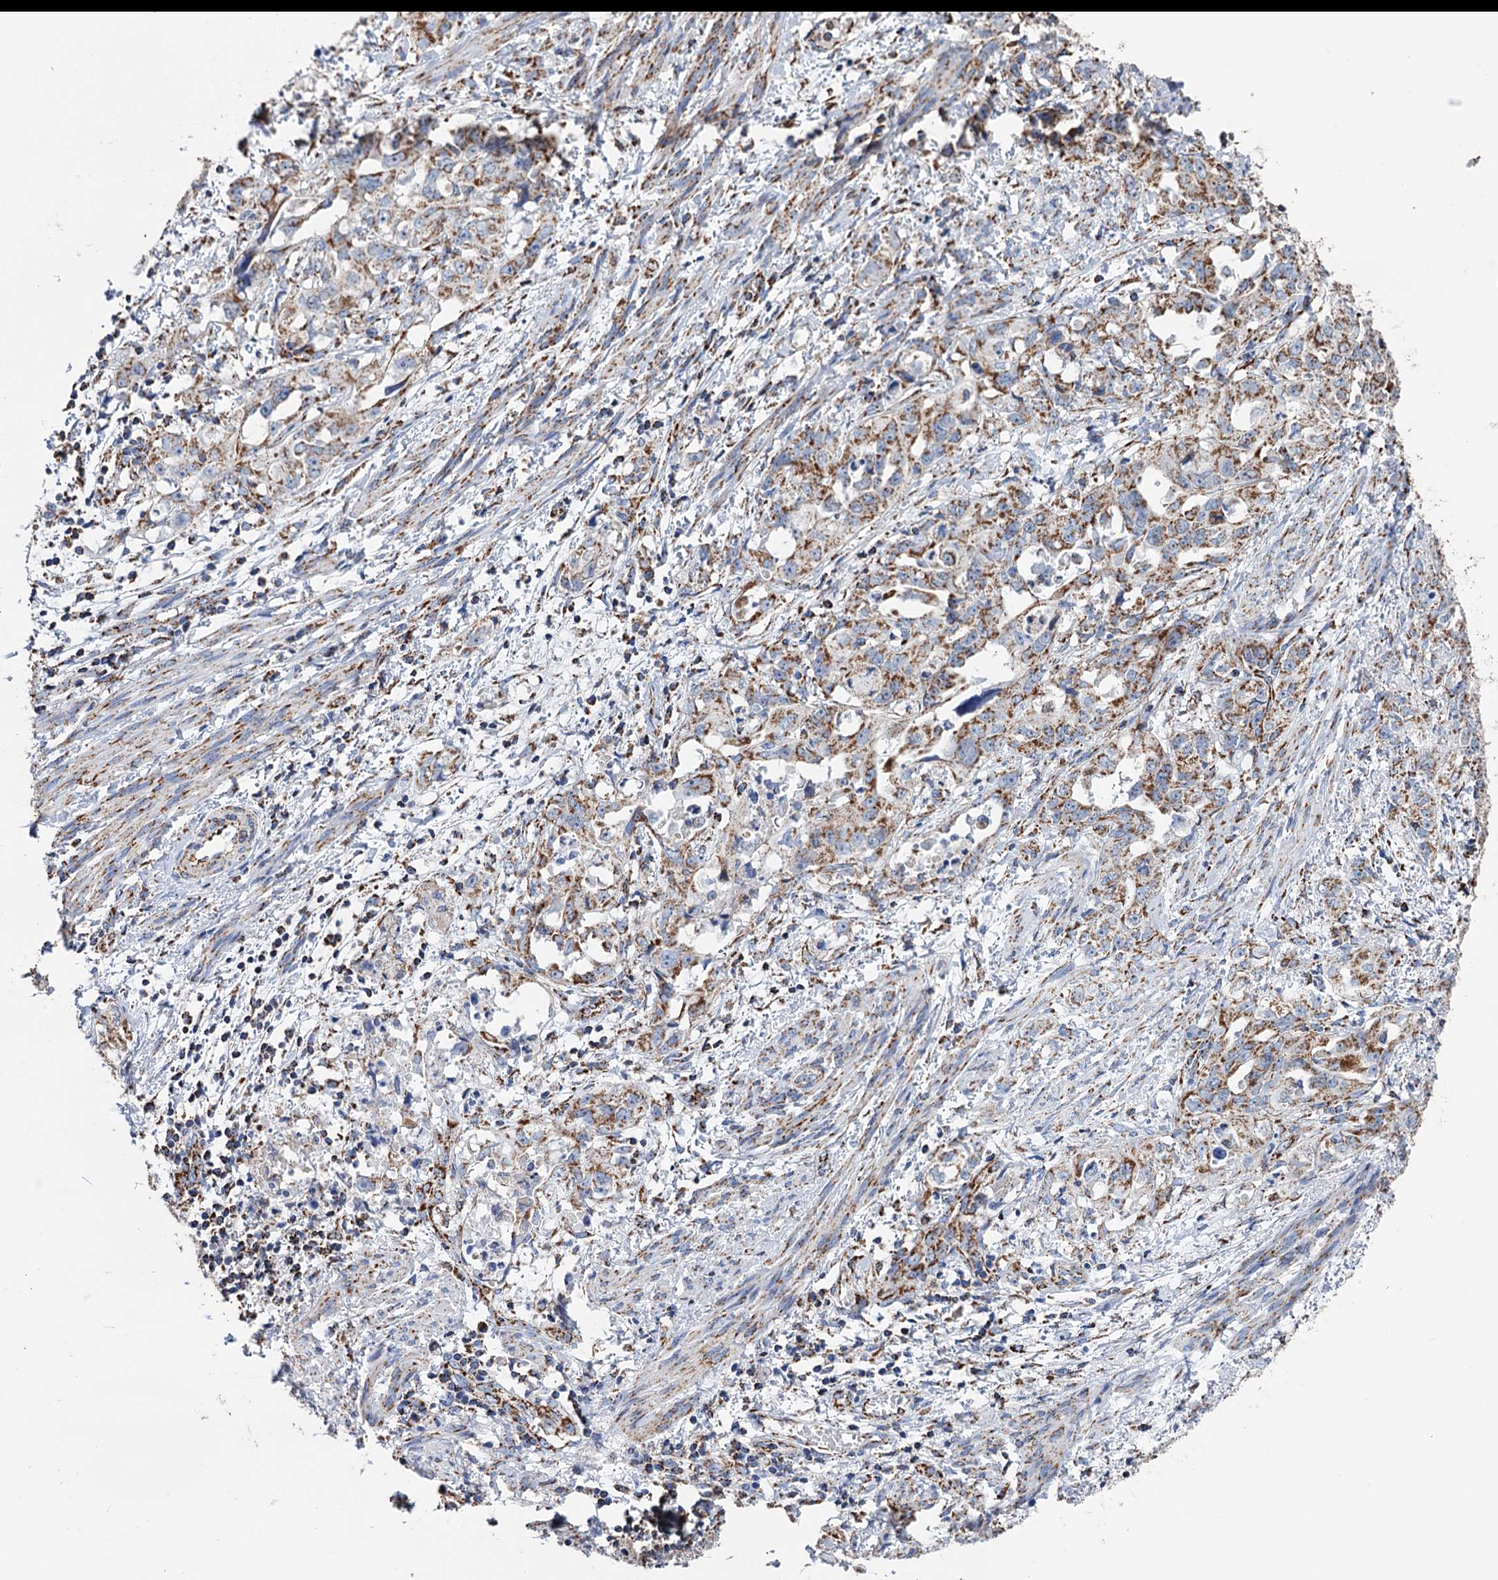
{"staining": {"intensity": "moderate", "quantity": ">75%", "location": "cytoplasmic/membranous"}, "tissue": "endometrial cancer", "cell_type": "Tumor cells", "image_type": "cancer", "snomed": [{"axis": "morphology", "description": "Adenocarcinoma, NOS"}, {"axis": "topography", "description": "Endometrium"}], "caption": "Human endometrial cancer (adenocarcinoma) stained with a protein marker demonstrates moderate staining in tumor cells.", "gene": "IVD", "patient": {"sex": "female", "age": 65}}